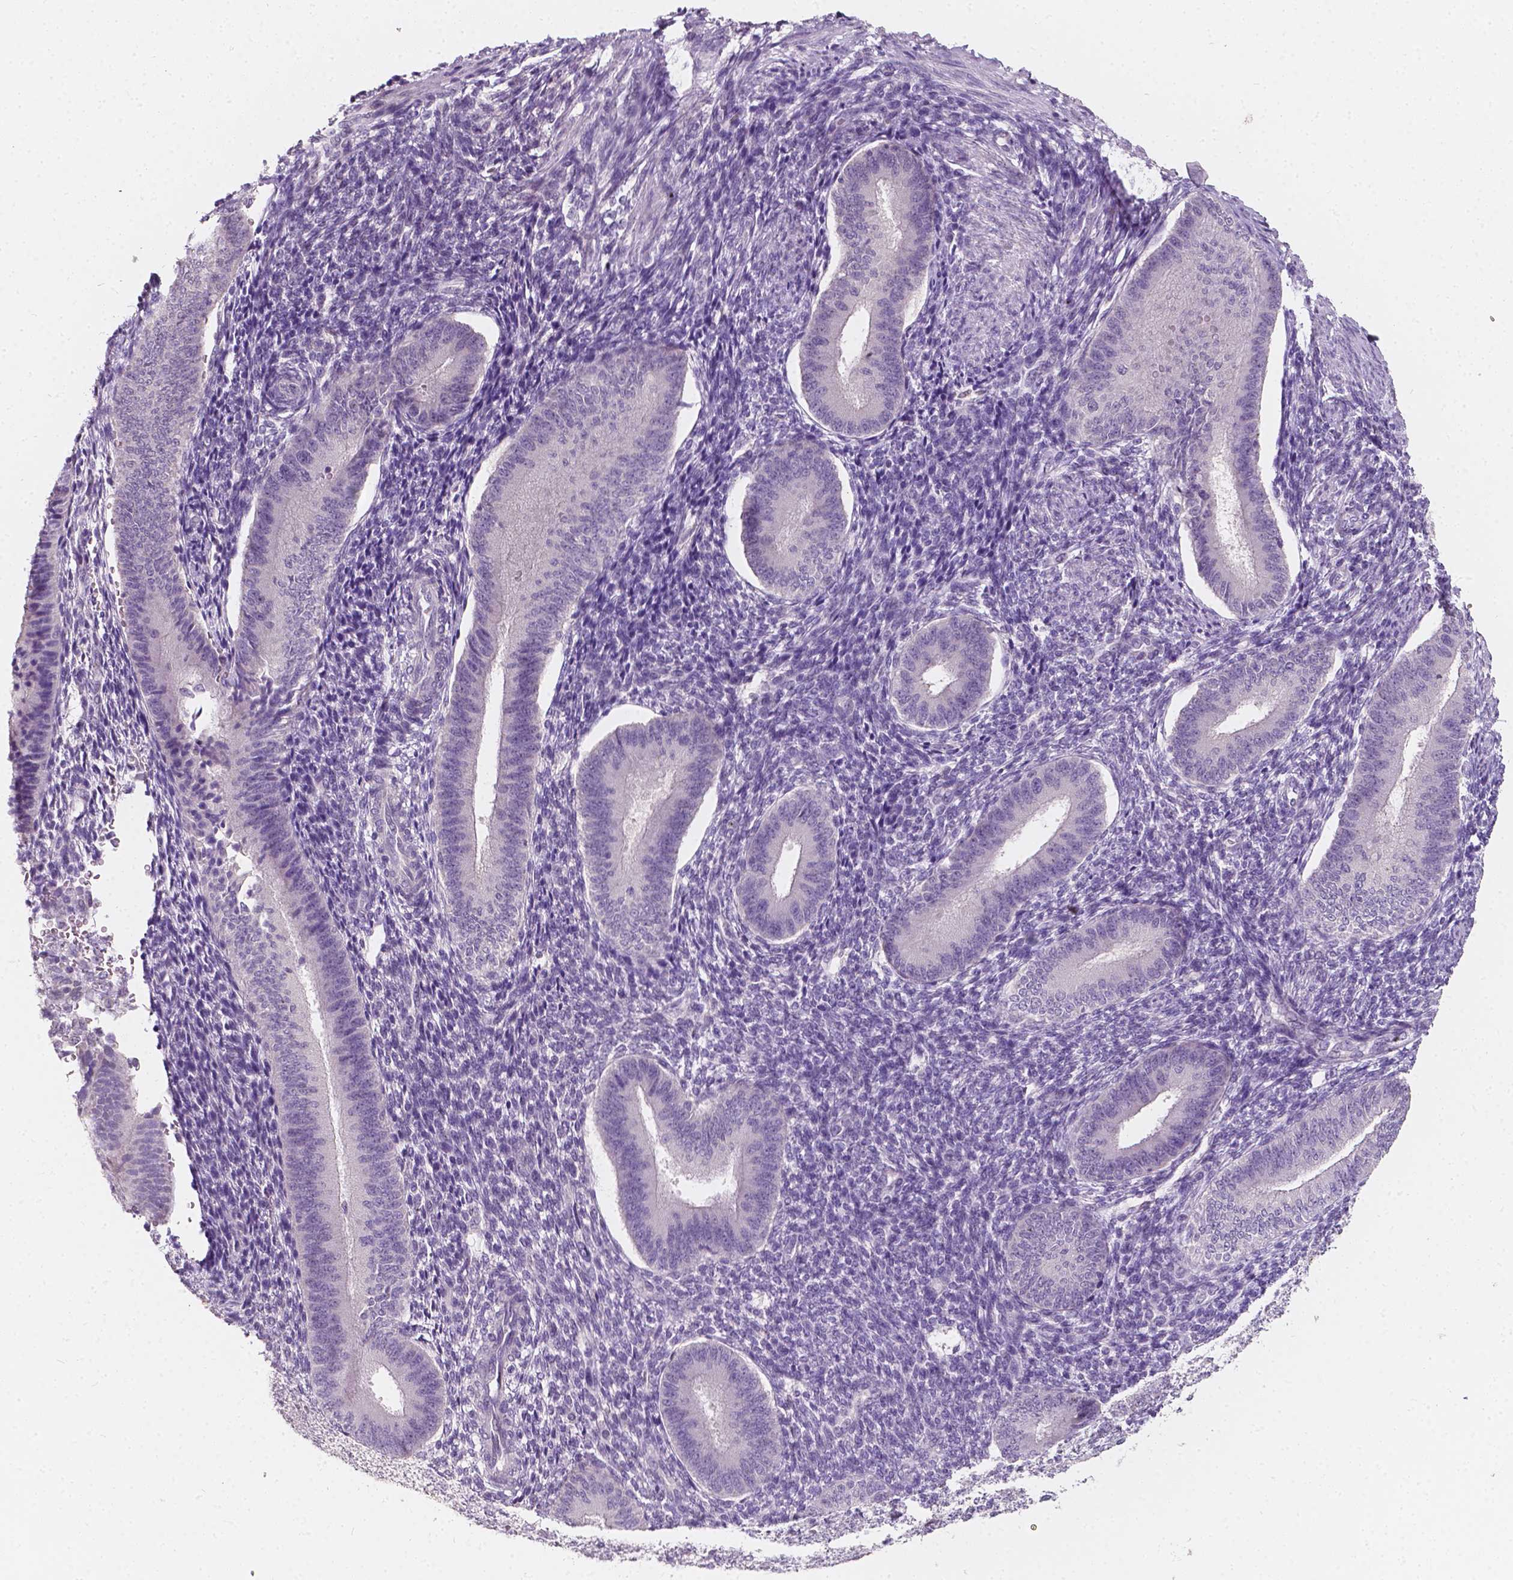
{"staining": {"intensity": "negative", "quantity": "none", "location": "none"}, "tissue": "endometrium", "cell_type": "Cells in endometrial stroma", "image_type": "normal", "snomed": [{"axis": "morphology", "description": "Normal tissue, NOS"}, {"axis": "topography", "description": "Endometrium"}], "caption": "IHC micrograph of benign endometrium stained for a protein (brown), which shows no staining in cells in endometrial stroma. (DAB immunohistochemistry, high magnification).", "gene": "TAL1", "patient": {"sex": "female", "age": 39}}